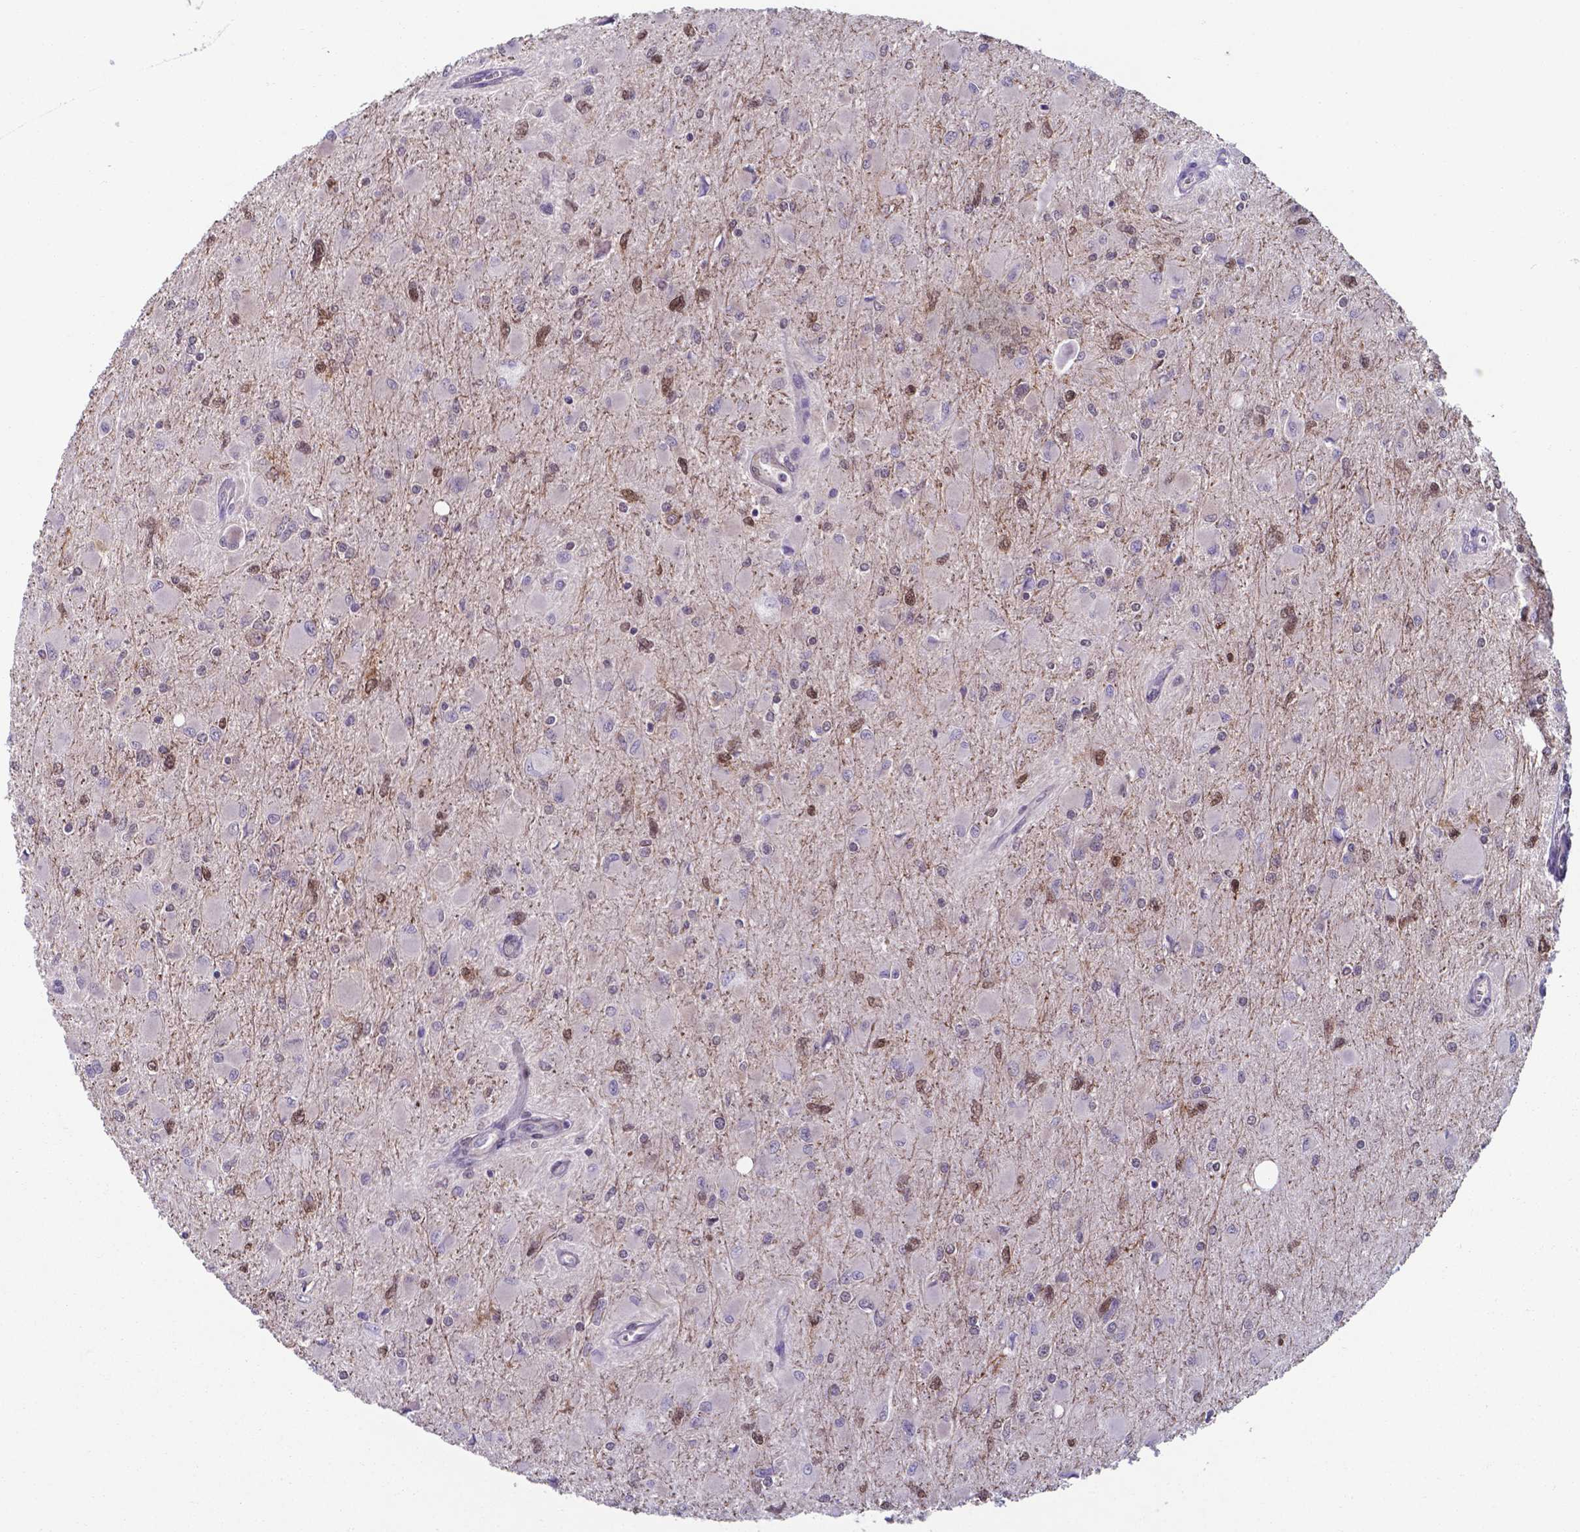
{"staining": {"intensity": "moderate", "quantity": "25%-75%", "location": "cytoplasmic/membranous,nuclear"}, "tissue": "glioma", "cell_type": "Tumor cells", "image_type": "cancer", "snomed": [{"axis": "morphology", "description": "Glioma, malignant, High grade"}, {"axis": "topography", "description": "Cerebral cortex"}], "caption": "High-grade glioma (malignant) stained with DAB IHC reveals medium levels of moderate cytoplasmic/membranous and nuclear expression in about 25%-75% of tumor cells.", "gene": "UBE2E2", "patient": {"sex": "female", "age": 36}}